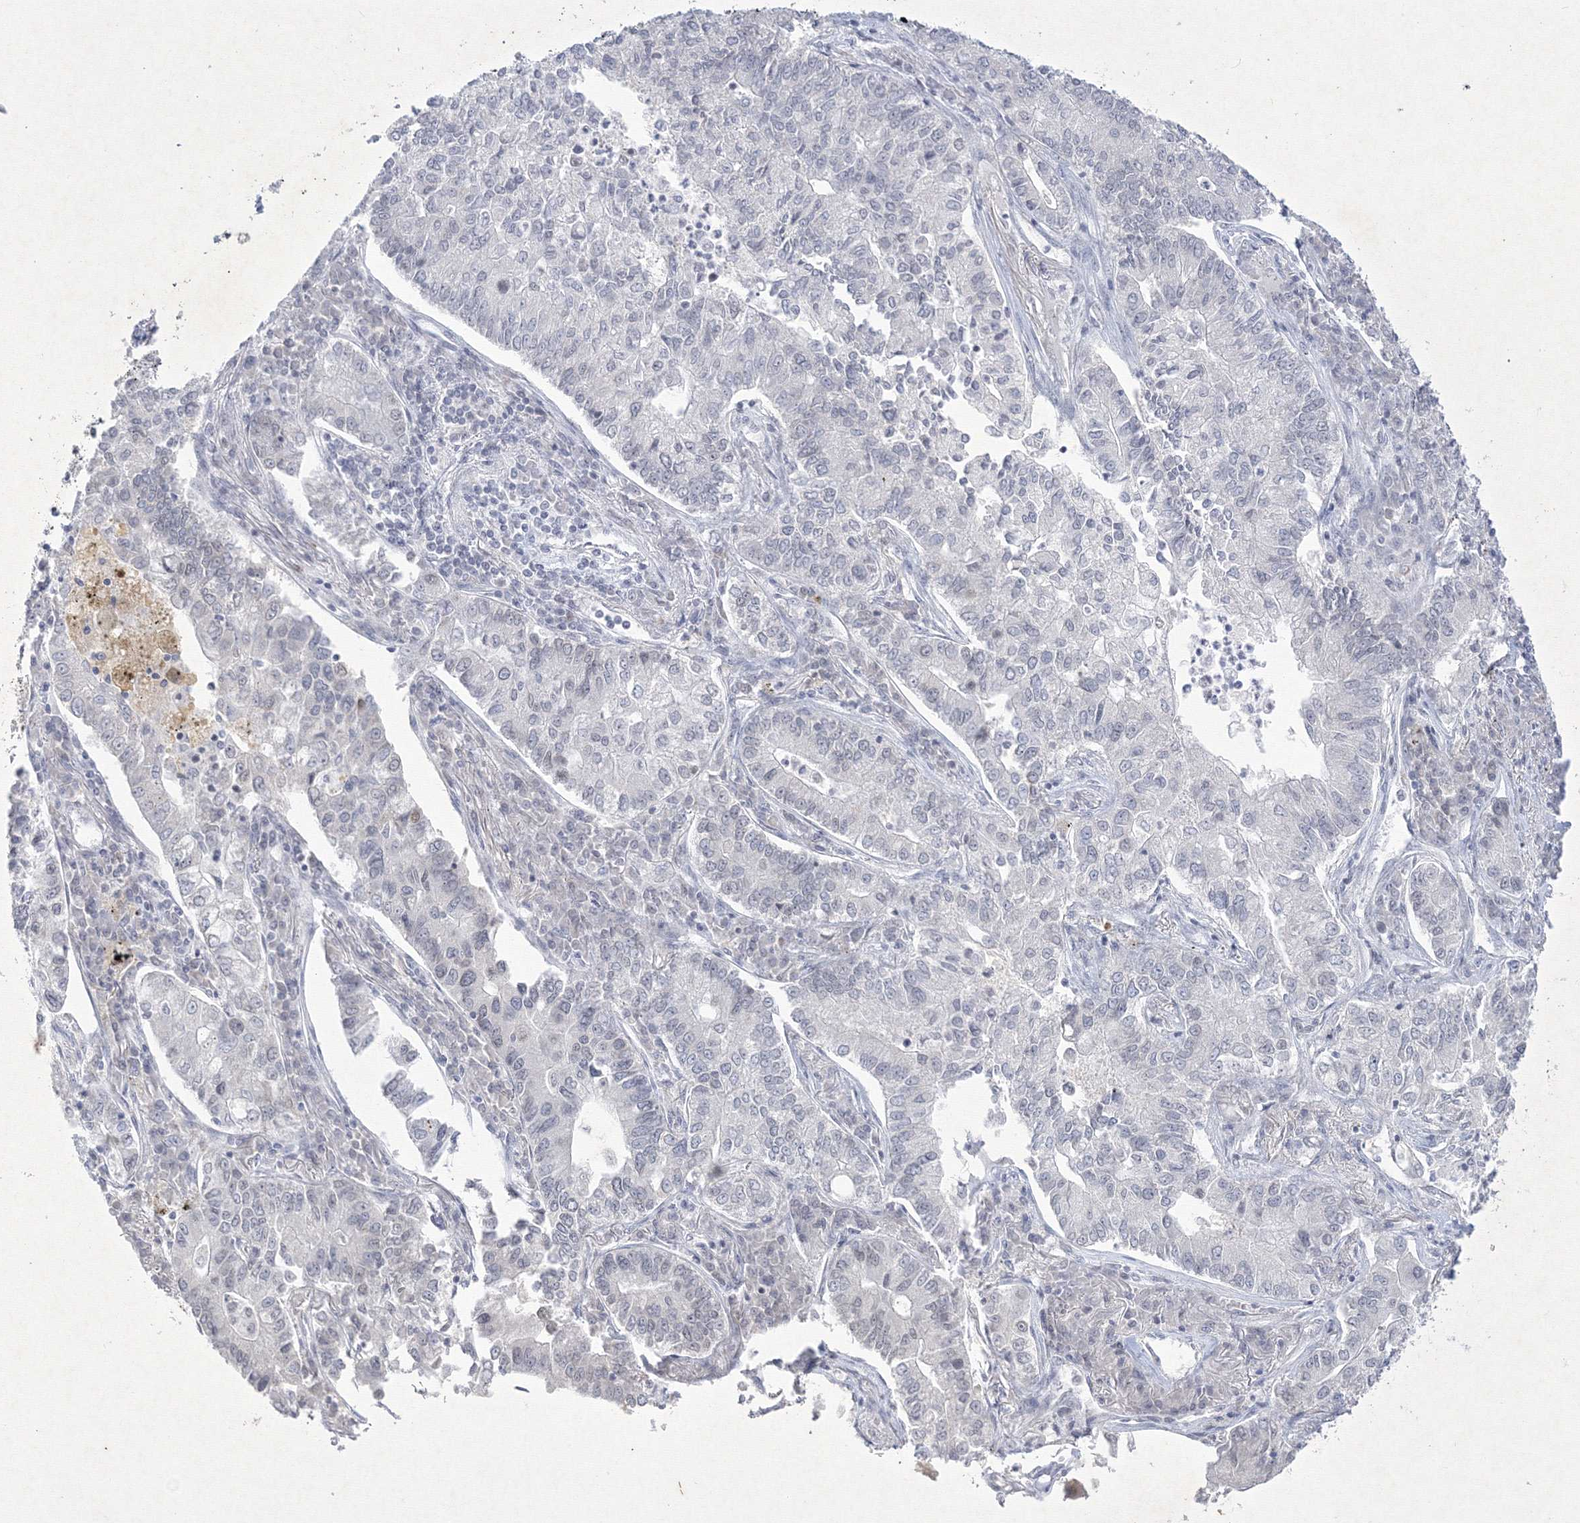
{"staining": {"intensity": "negative", "quantity": "none", "location": "none"}, "tissue": "lung cancer", "cell_type": "Tumor cells", "image_type": "cancer", "snomed": [{"axis": "morphology", "description": "Adenocarcinoma, NOS"}, {"axis": "topography", "description": "Lung"}], "caption": "Immunohistochemistry (IHC) histopathology image of neoplastic tissue: lung cancer (adenocarcinoma) stained with DAB shows no significant protein expression in tumor cells.", "gene": "NXPE3", "patient": {"sex": "male", "age": 49}}